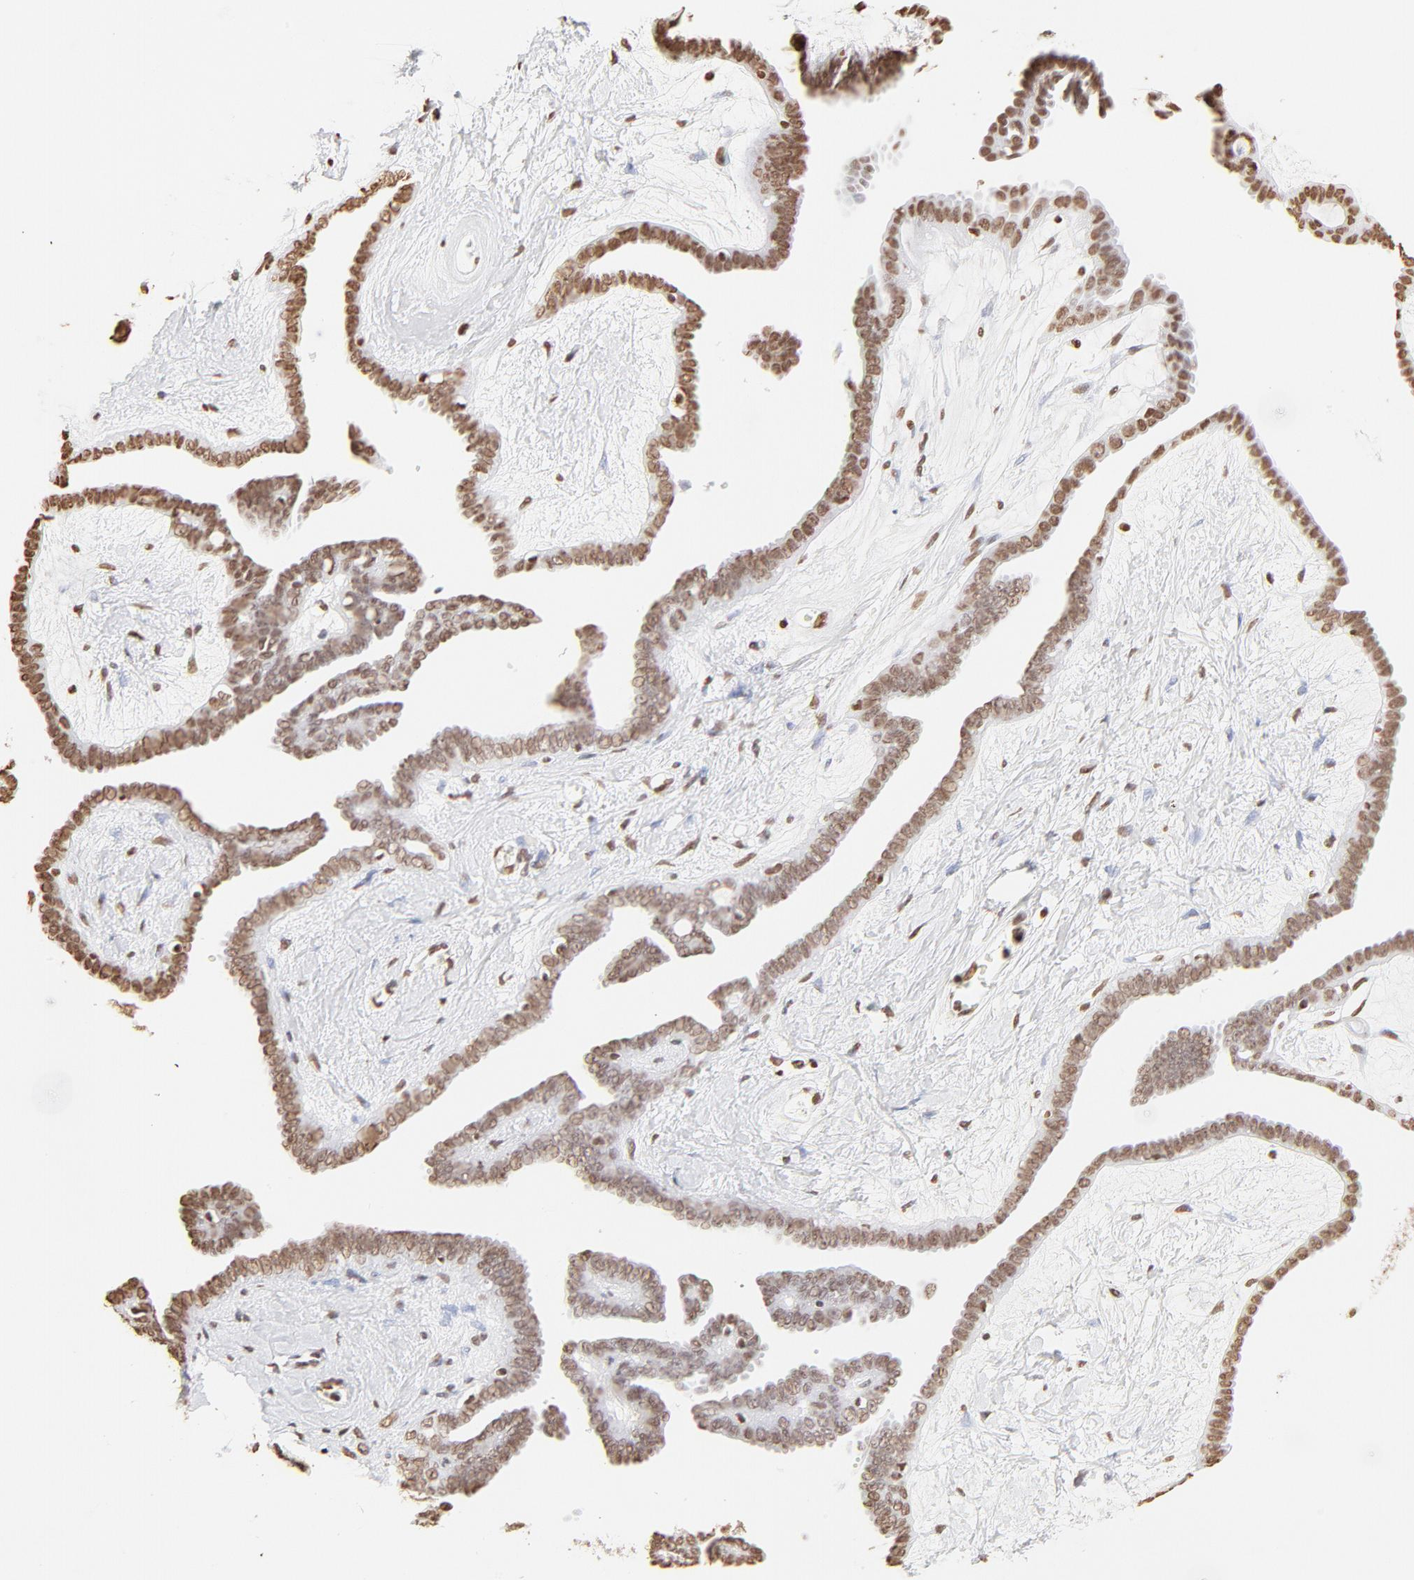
{"staining": {"intensity": "moderate", "quantity": ">75%", "location": "nuclear"}, "tissue": "ovarian cancer", "cell_type": "Tumor cells", "image_type": "cancer", "snomed": [{"axis": "morphology", "description": "Cystadenocarcinoma, serous, NOS"}, {"axis": "topography", "description": "Ovary"}], "caption": "Protein staining by IHC exhibits moderate nuclear positivity in approximately >75% of tumor cells in ovarian cancer.", "gene": "ZNF540", "patient": {"sex": "female", "age": 71}}